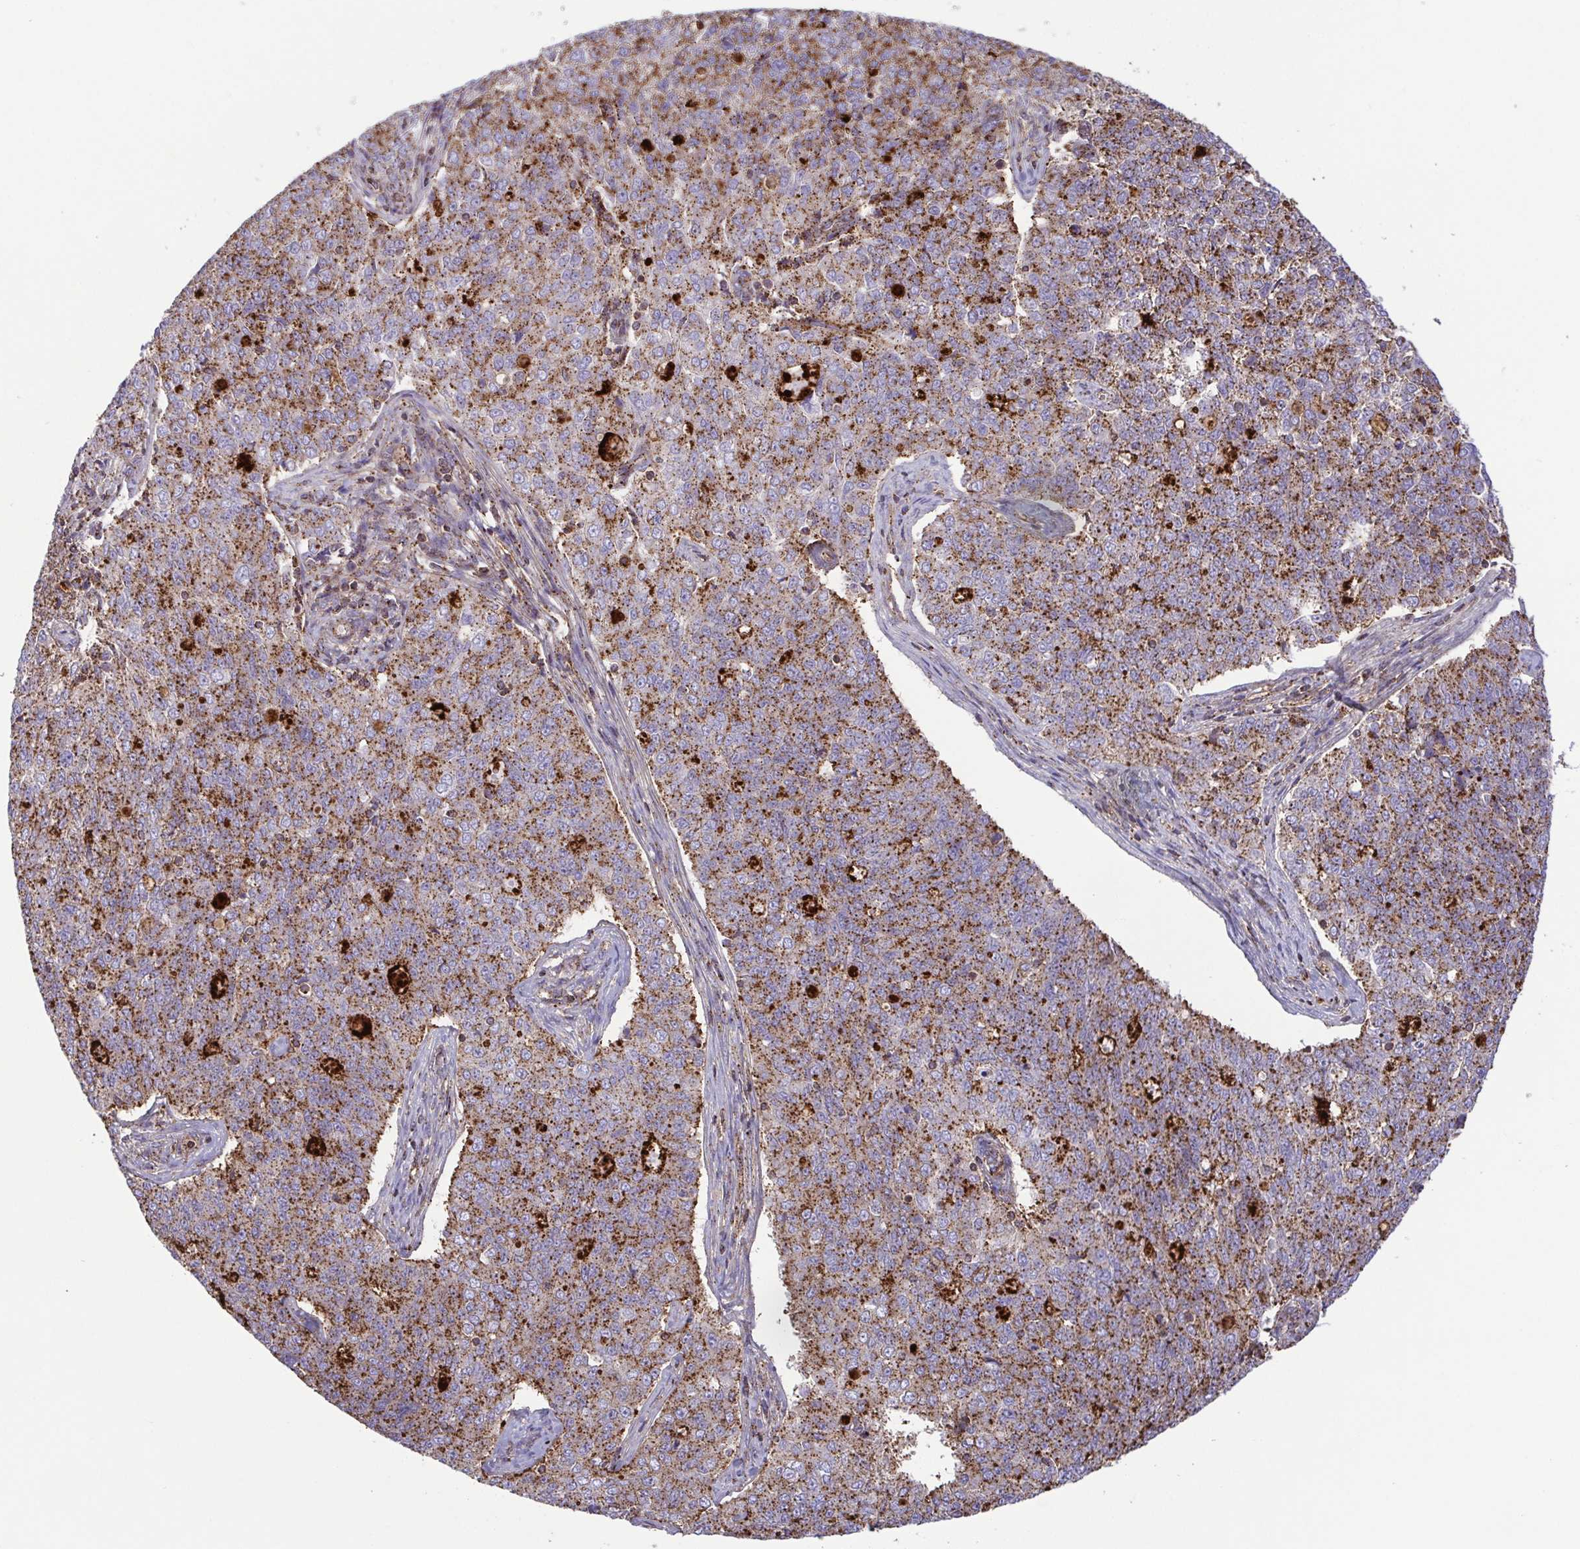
{"staining": {"intensity": "moderate", "quantity": ">75%", "location": "cytoplasmic/membranous"}, "tissue": "endometrial cancer", "cell_type": "Tumor cells", "image_type": "cancer", "snomed": [{"axis": "morphology", "description": "Adenocarcinoma, NOS"}, {"axis": "topography", "description": "Endometrium"}], "caption": "Immunohistochemistry (IHC) staining of endometrial cancer (adenocarcinoma), which exhibits medium levels of moderate cytoplasmic/membranous positivity in about >75% of tumor cells indicating moderate cytoplasmic/membranous protein positivity. The staining was performed using DAB (3,3'-diaminobenzidine) (brown) for protein detection and nuclei were counterstained in hematoxylin (blue).", "gene": "CHMP1B", "patient": {"sex": "female", "age": 43}}